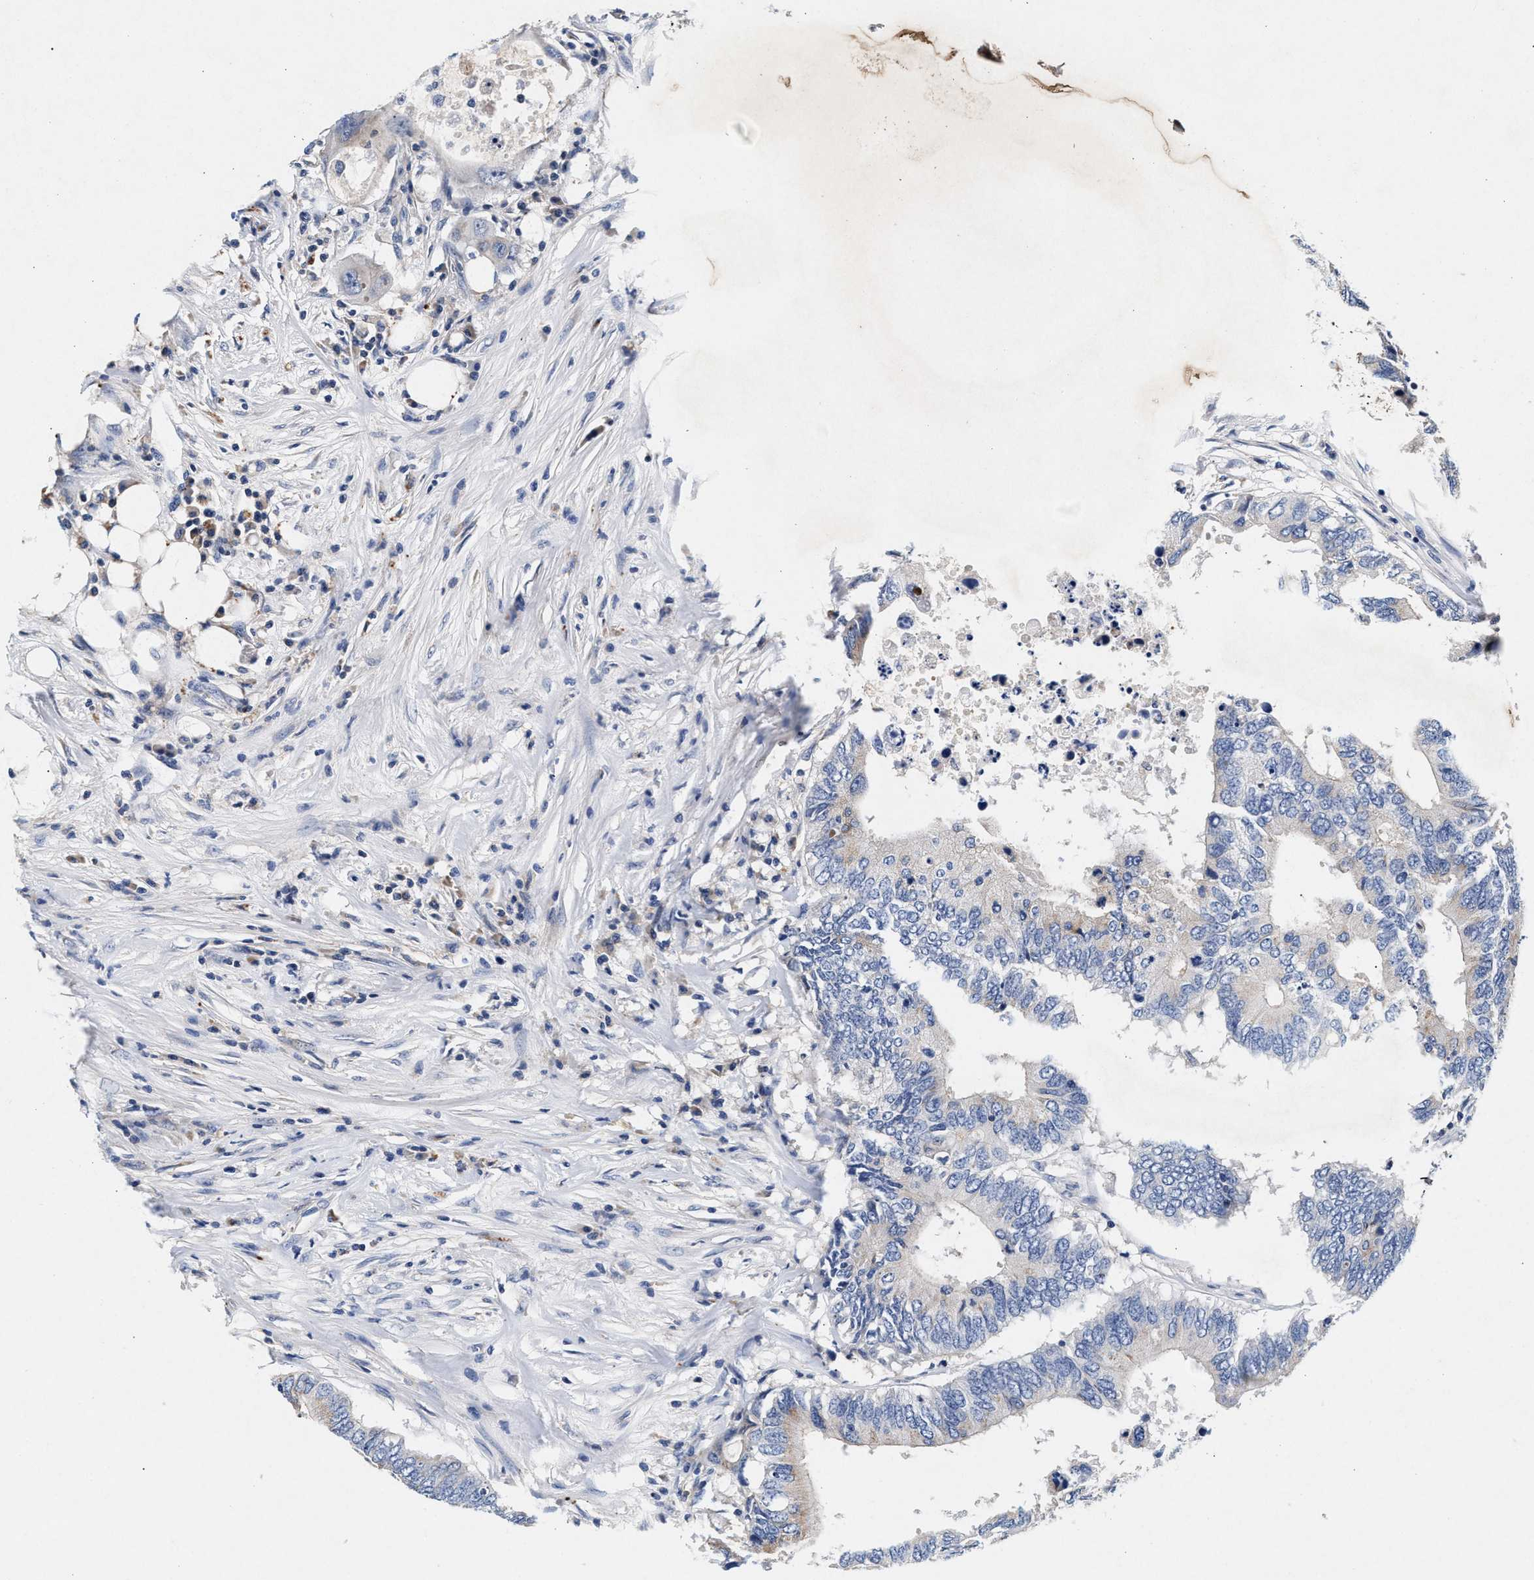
{"staining": {"intensity": "negative", "quantity": "none", "location": "none"}, "tissue": "colorectal cancer", "cell_type": "Tumor cells", "image_type": "cancer", "snomed": [{"axis": "morphology", "description": "Adenocarcinoma, NOS"}, {"axis": "topography", "description": "Colon"}], "caption": "Protein analysis of colorectal adenocarcinoma shows no significant positivity in tumor cells.", "gene": "GNAI3", "patient": {"sex": "male", "age": 71}}